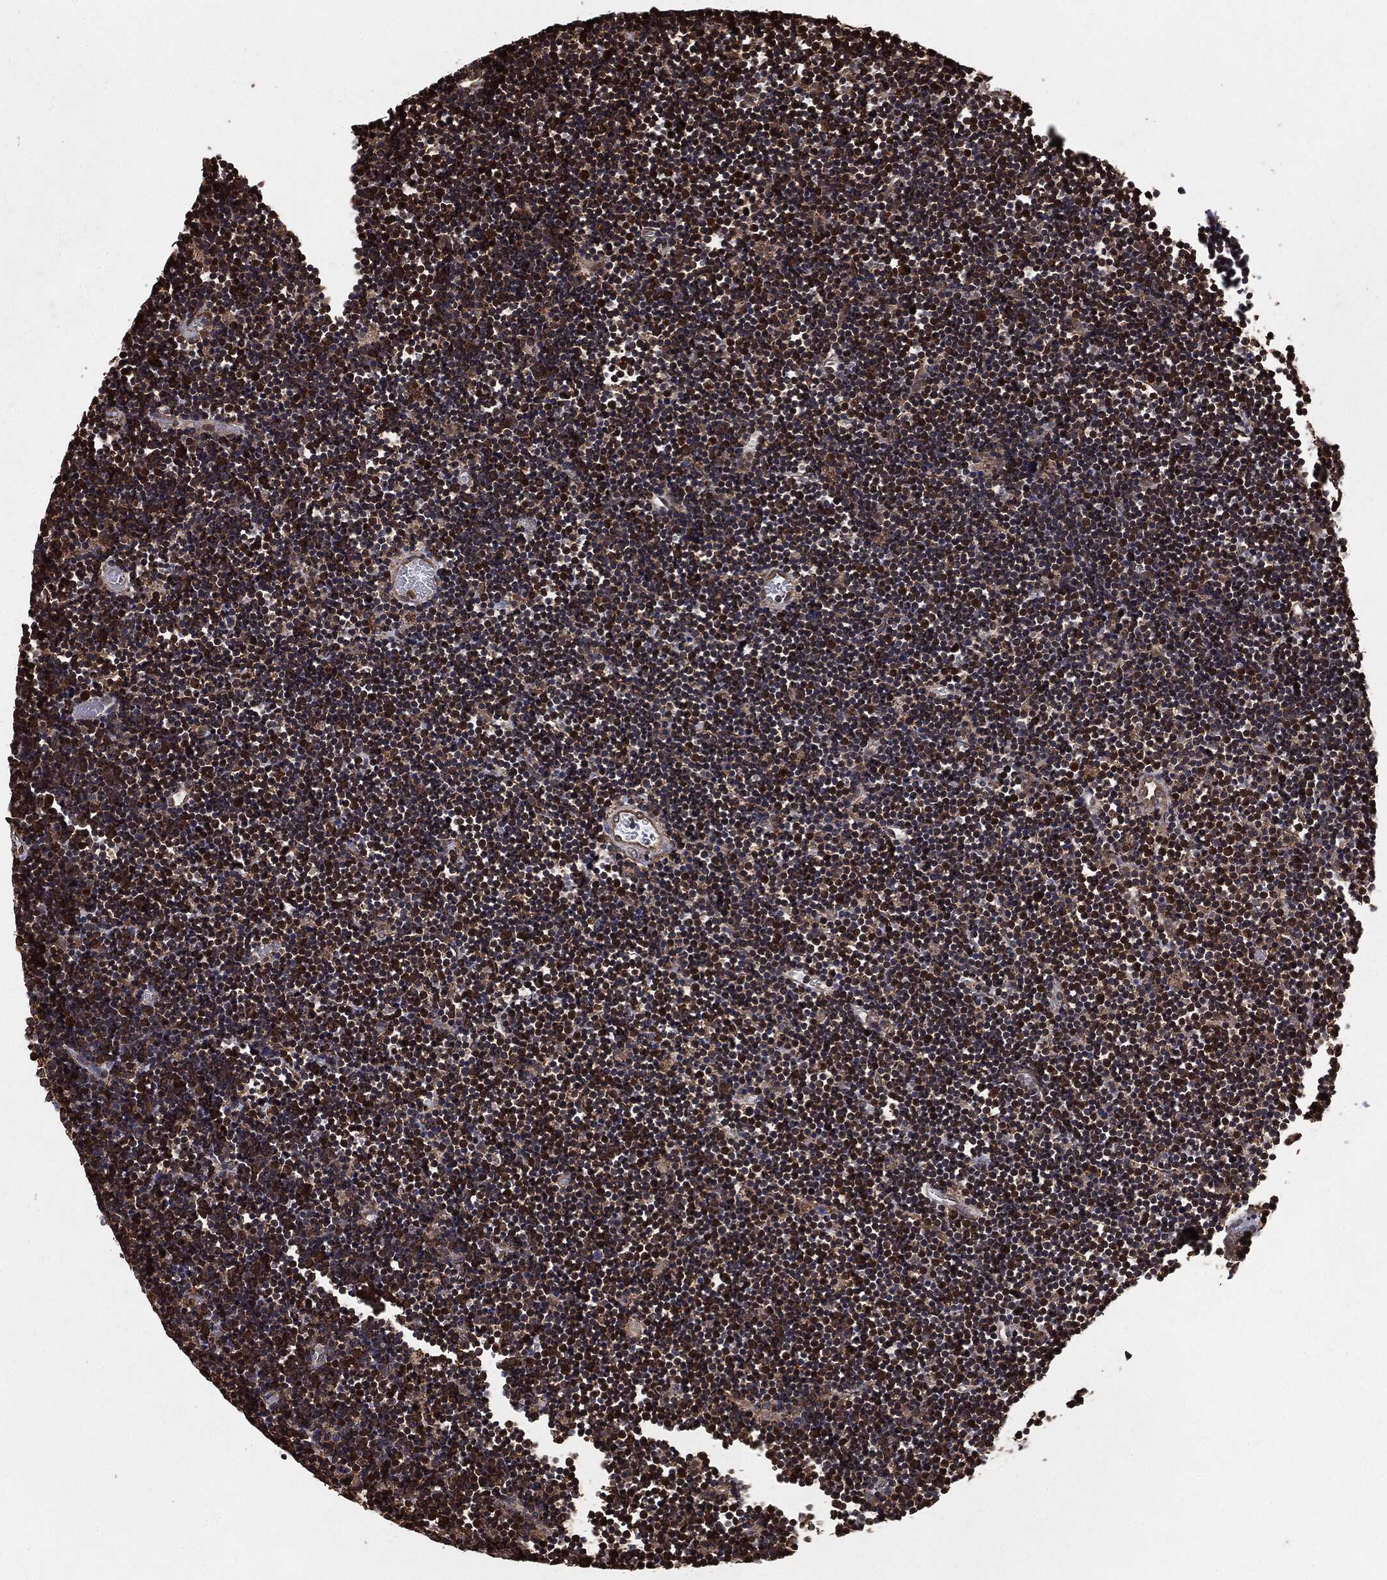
{"staining": {"intensity": "strong", "quantity": "25%-75%", "location": "cytoplasmic/membranous"}, "tissue": "lymphoma", "cell_type": "Tumor cells", "image_type": "cancer", "snomed": [{"axis": "morphology", "description": "Malignant lymphoma, non-Hodgkin's type, Low grade"}, {"axis": "topography", "description": "Brain"}], "caption": "Immunohistochemistry photomicrograph of neoplastic tissue: human low-grade malignant lymphoma, non-Hodgkin's type stained using immunohistochemistry exhibits high levels of strong protein expression localized specifically in the cytoplasmic/membranous of tumor cells, appearing as a cytoplasmic/membranous brown color.", "gene": "NME1", "patient": {"sex": "female", "age": 66}}